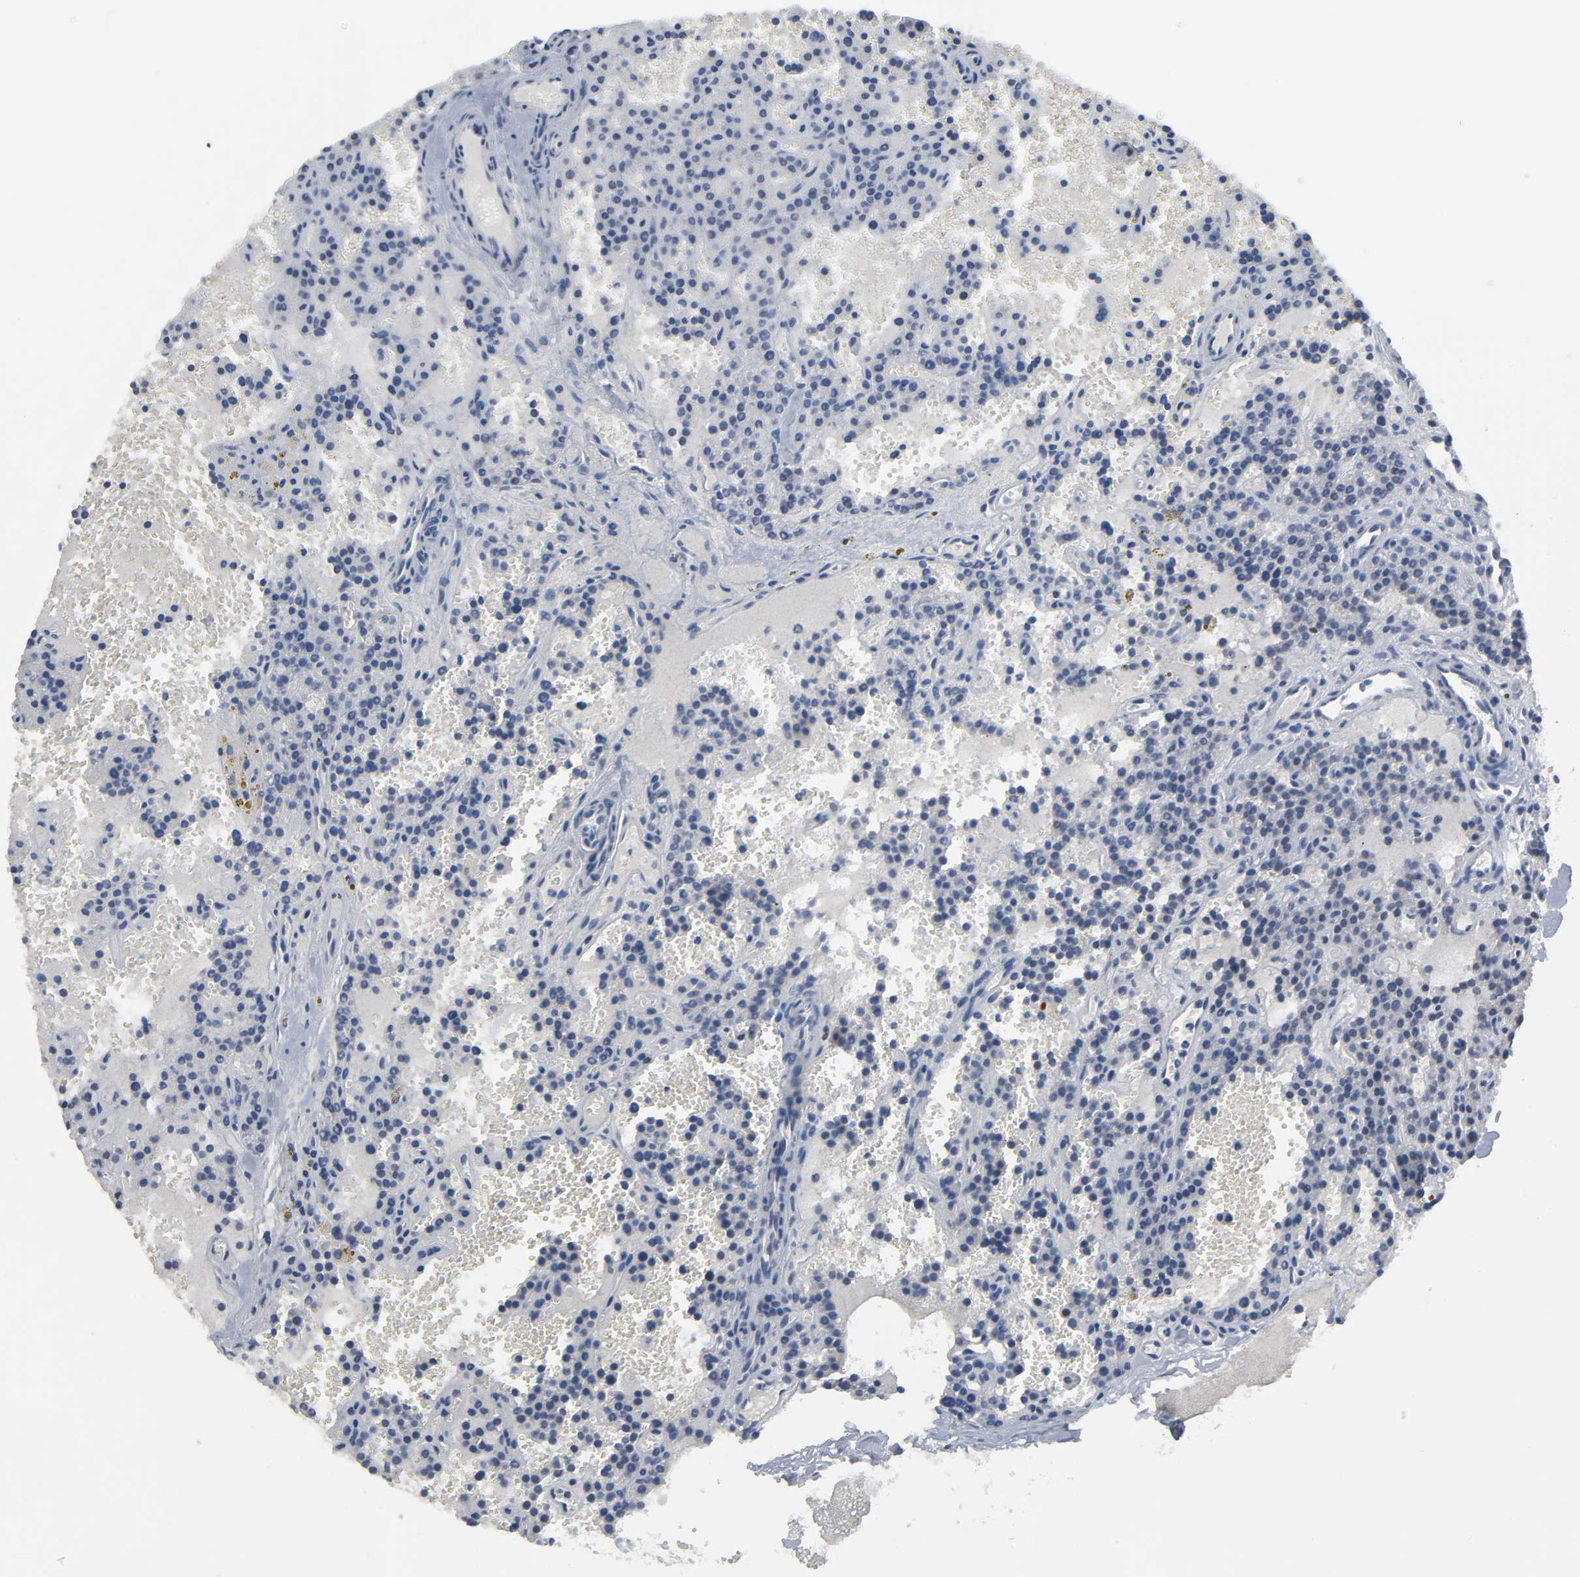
{"staining": {"intensity": "moderate", "quantity": ">75%", "location": "nuclear"}, "tissue": "parathyroid gland", "cell_type": "Glandular cells", "image_type": "normal", "snomed": [{"axis": "morphology", "description": "Normal tissue, NOS"}, {"axis": "topography", "description": "Parathyroid gland"}], "caption": "A histopathology image showing moderate nuclear expression in about >75% of glandular cells in normal parathyroid gland, as visualized by brown immunohistochemical staining.", "gene": "WEE1", "patient": {"sex": "male", "age": 25}}